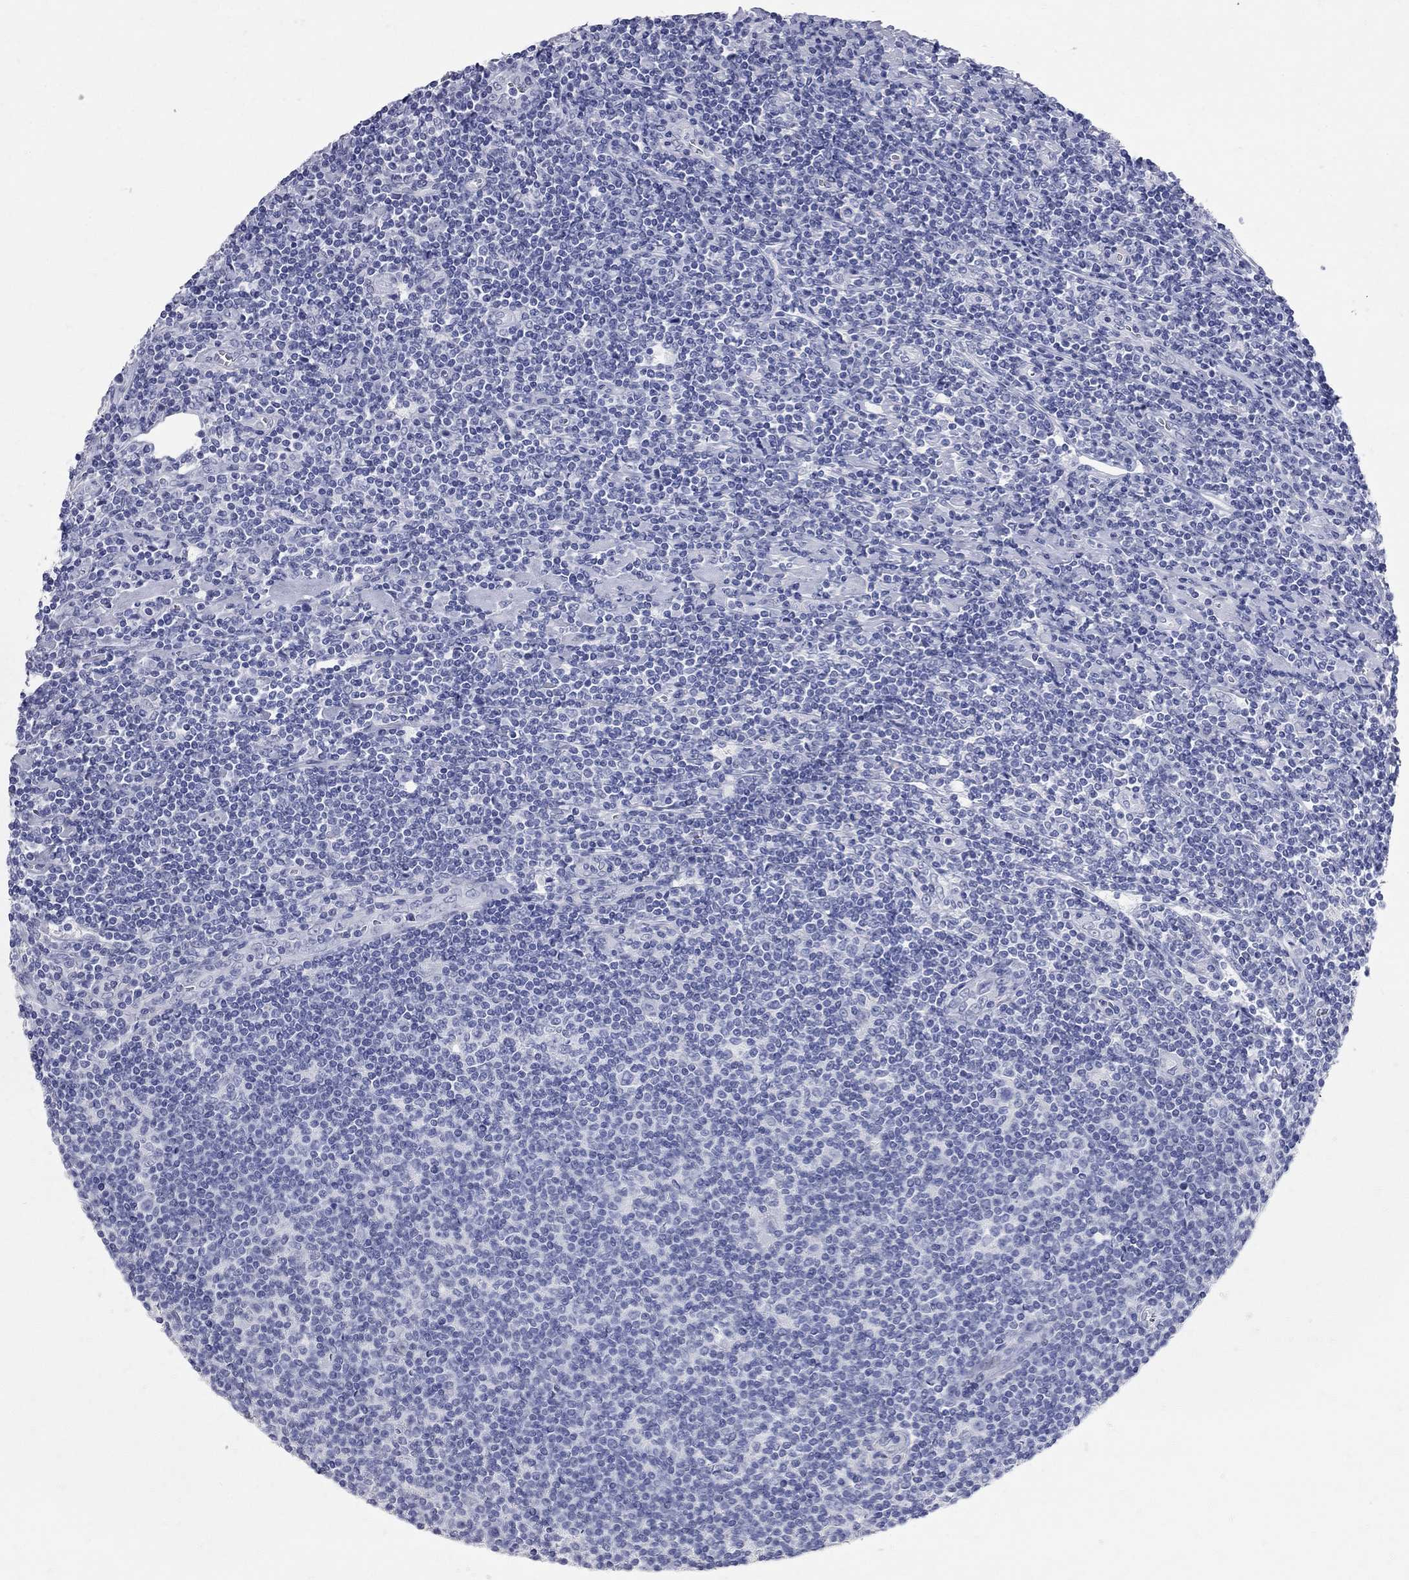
{"staining": {"intensity": "negative", "quantity": "none", "location": "none"}, "tissue": "lymphoma", "cell_type": "Tumor cells", "image_type": "cancer", "snomed": [{"axis": "morphology", "description": "Hodgkin's disease, NOS"}, {"axis": "topography", "description": "Lymph node"}], "caption": "Immunohistochemical staining of lymphoma reveals no significant expression in tumor cells.", "gene": "BPIFB1", "patient": {"sex": "male", "age": 40}}